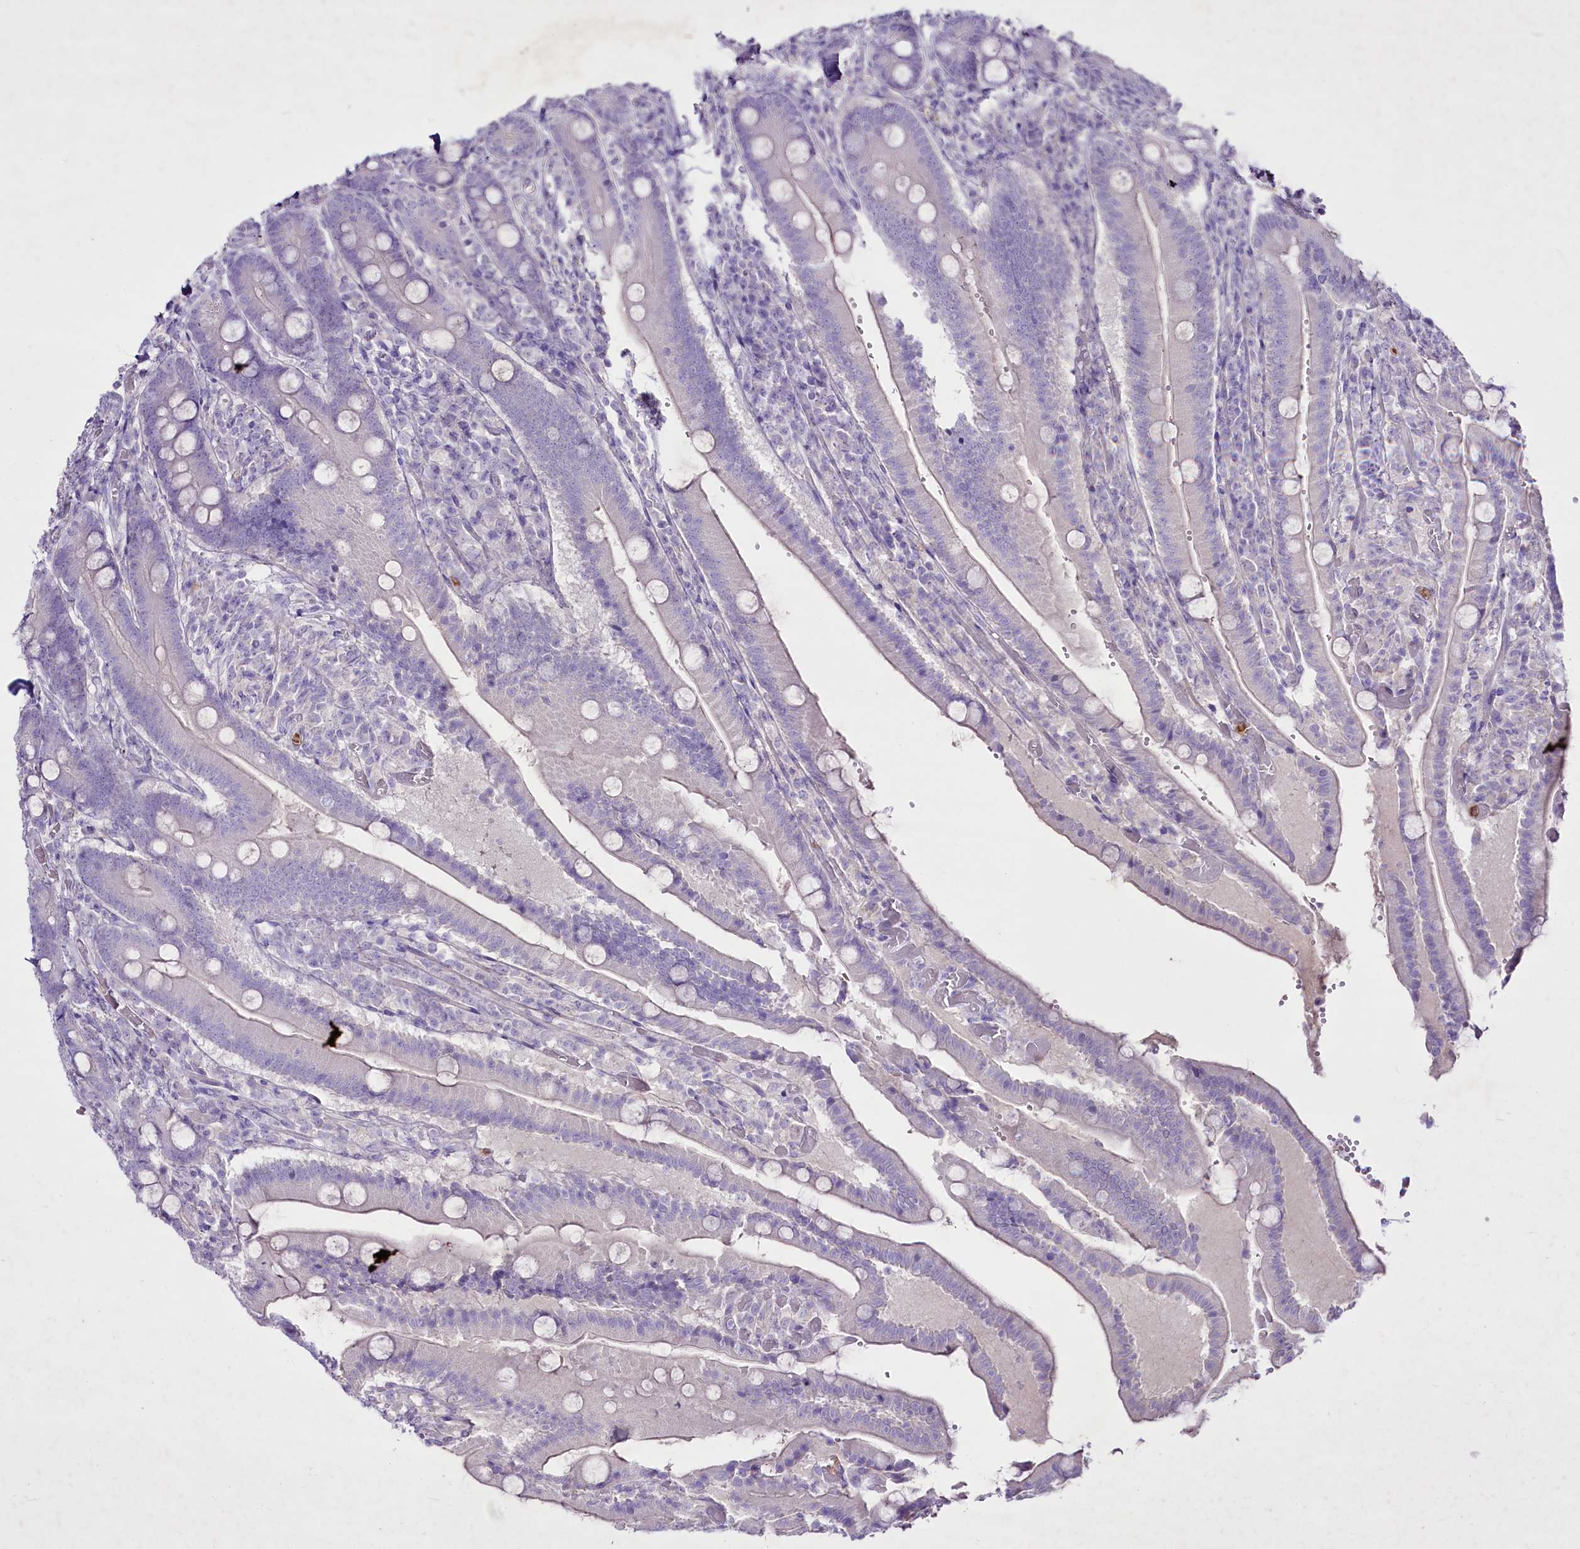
{"staining": {"intensity": "negative", "quantity": "none", "location": "none"}, "tissue": "duodenum", "cell_type": "Glandular cells", "image_type": "normal", "snomed": [{"axis": "morphology", "description": "Normal tissue, NOS"}, {"axis": "topography", "description": "Duodenum"}], "caption": "IHC micrograph of unremarkable duodenum stained for a protein (brown), which shows no staining in glandular cells. (DAB (3,3'-diaminobenzidine) immunohistochemistry (IHC), high magnification).", "gene": "FAM209B", "patient": {"sex": "female", "age": 62}}